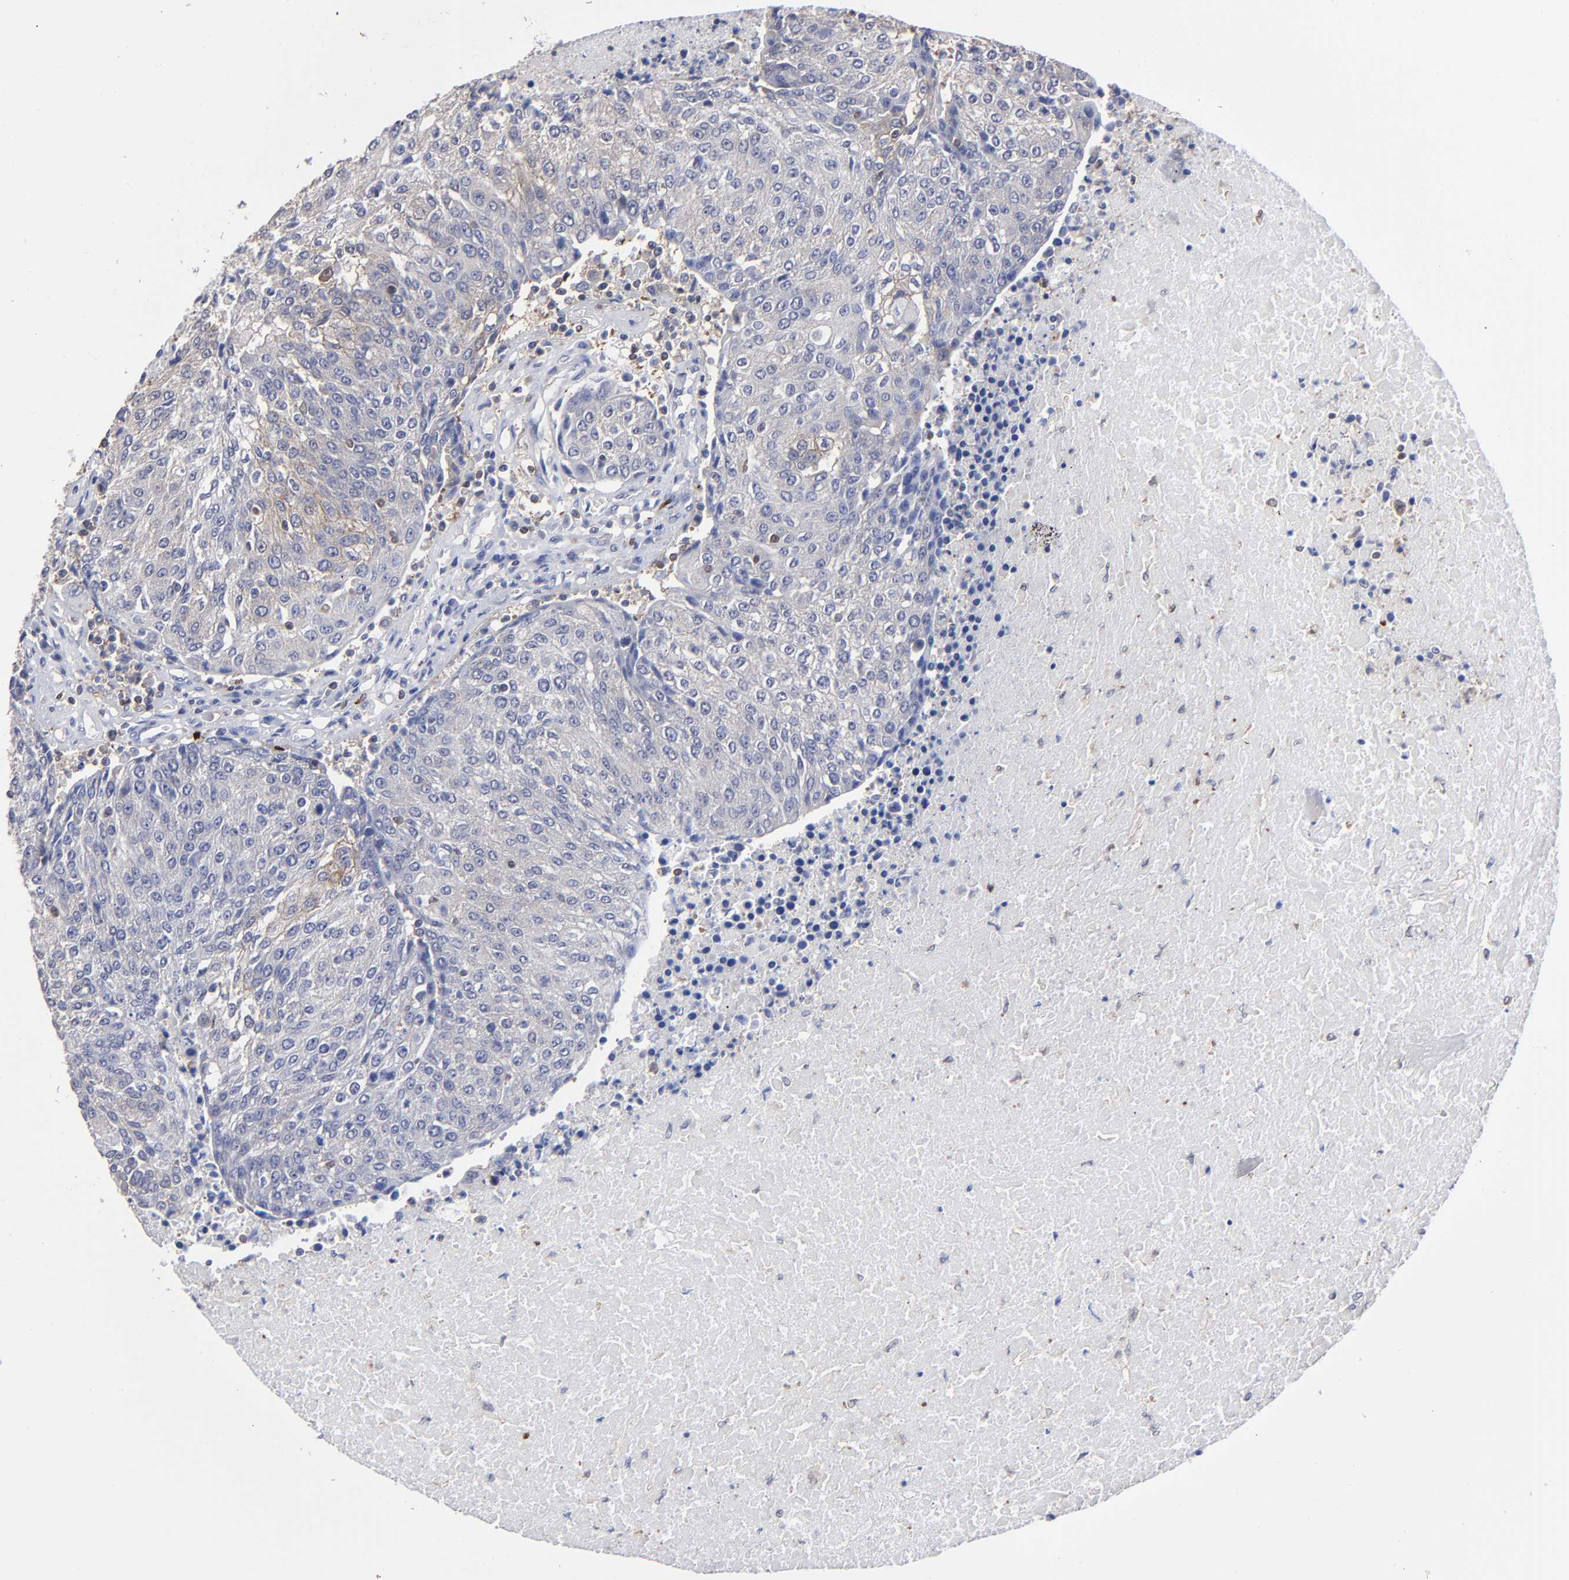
{"staining": {"intensity": "negative", "quantity": "none", "location": "none"}, "tissue": "urothelial cancer", "cell_type": "Tumor cells", "image_type": "cancer", "snomed": [{"axis": "morphology", "description": "Urothelial carcinoma, High grade"}, {"axis": "topography", "description": "Urinary bladder"}], "caption": "This is an IHC micrograph of urothelial cancer. There is no positivity in tumor cells.", "gene": "TBXT", "patient": {"sex": "female", "age": 85}}